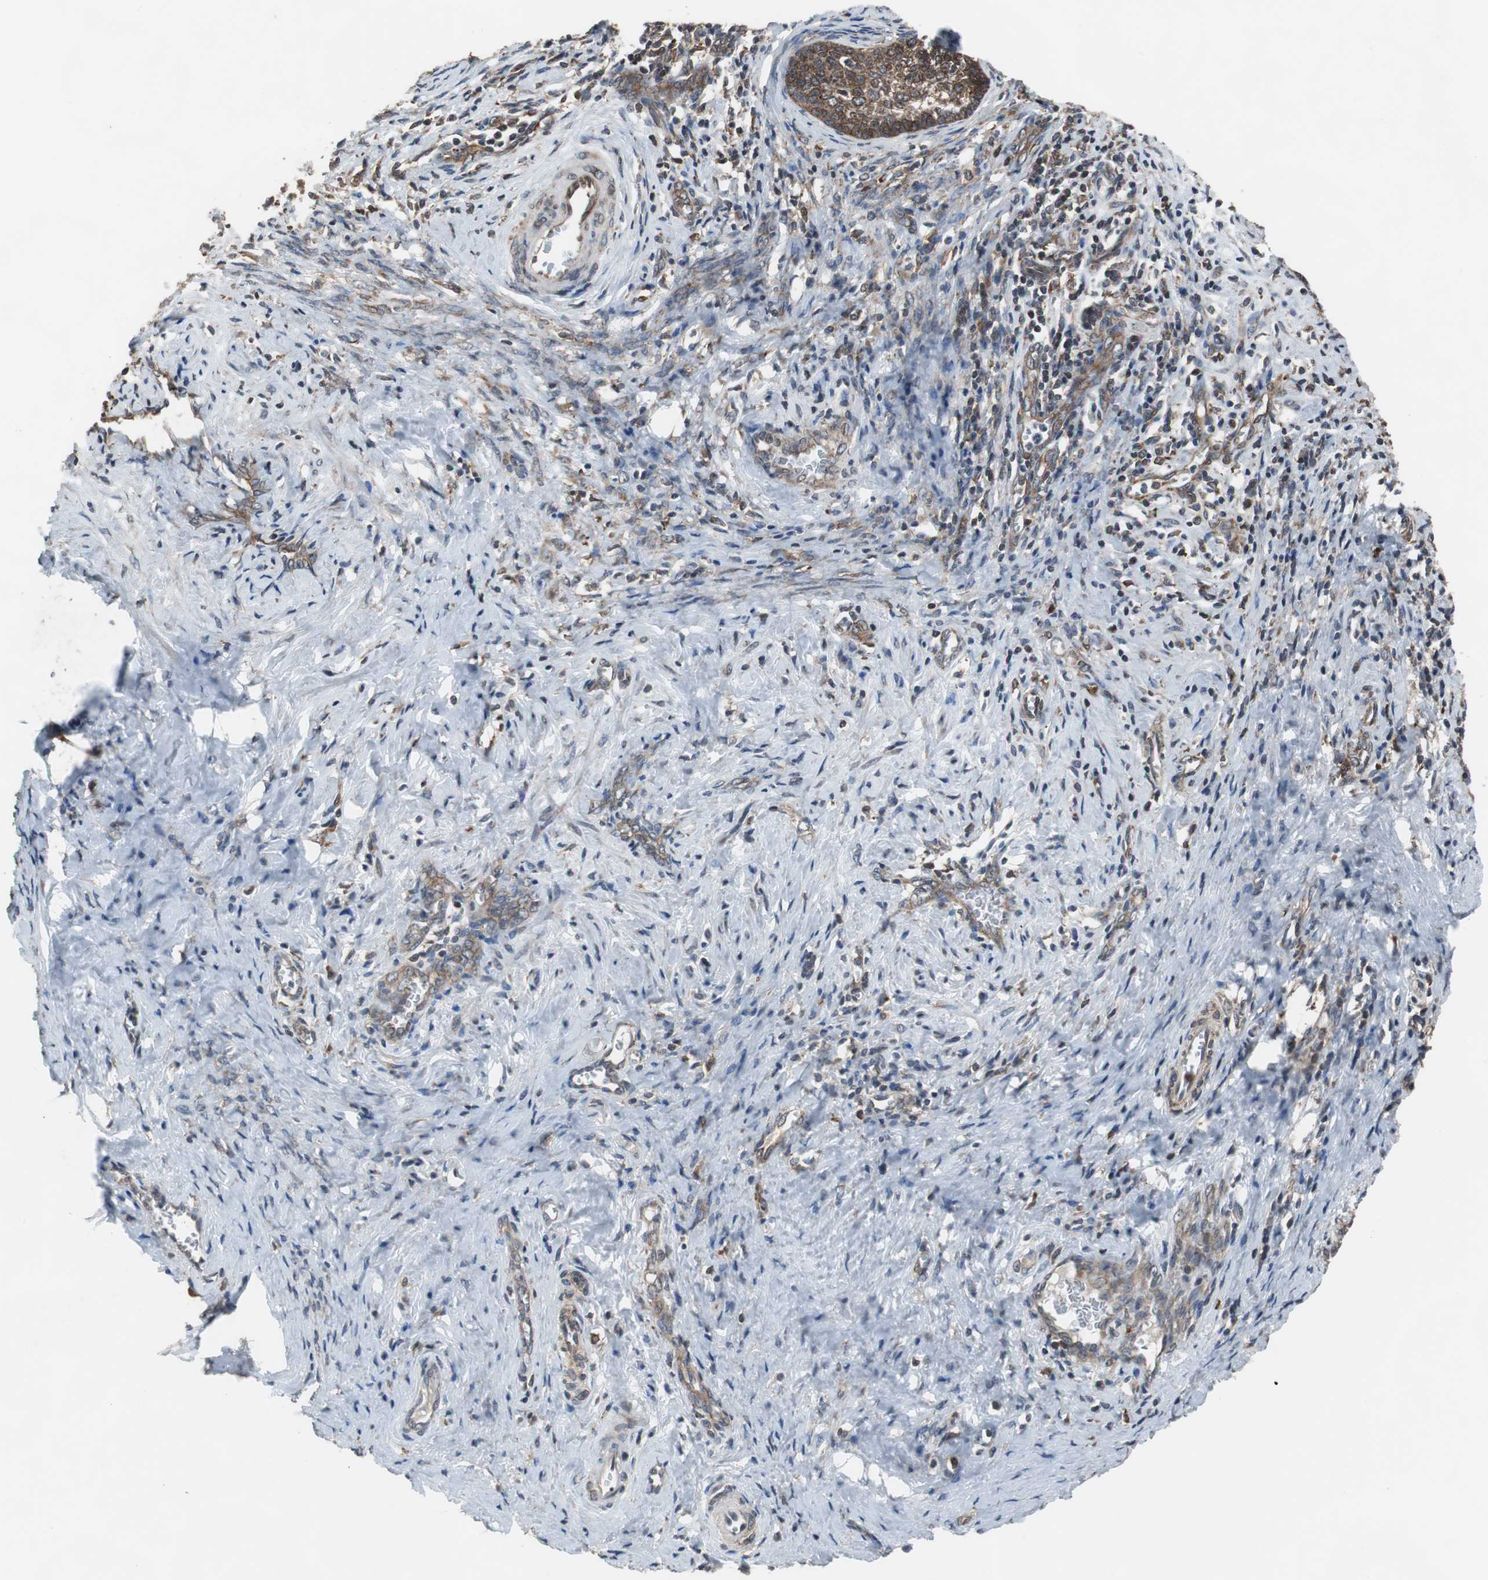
{"staining": {"intensity": "strong", "quantity": ">75%", "location": "cytoplasmic/membranous"}, "tissue": "cervical cancer", "cell_type": "Tumor cells", "image_type": "cancer", "snomed": [{"axis": "morphology", "description": "Squamous cell carcinoma, NOS"}, {"axis": "topography", "description": "Cervix"}], "caption": "This histopathology image shows cervical squamous cell carcinoma stained with immunohistochemistry (IHC) to label a protein in brown. The cytoplasmic/membranous of tumor cells show strong positivity for the protein. Nuclei are counter-stained blue.", "gene": "USP10", "patient": {"sex": "female", "age": 33}}